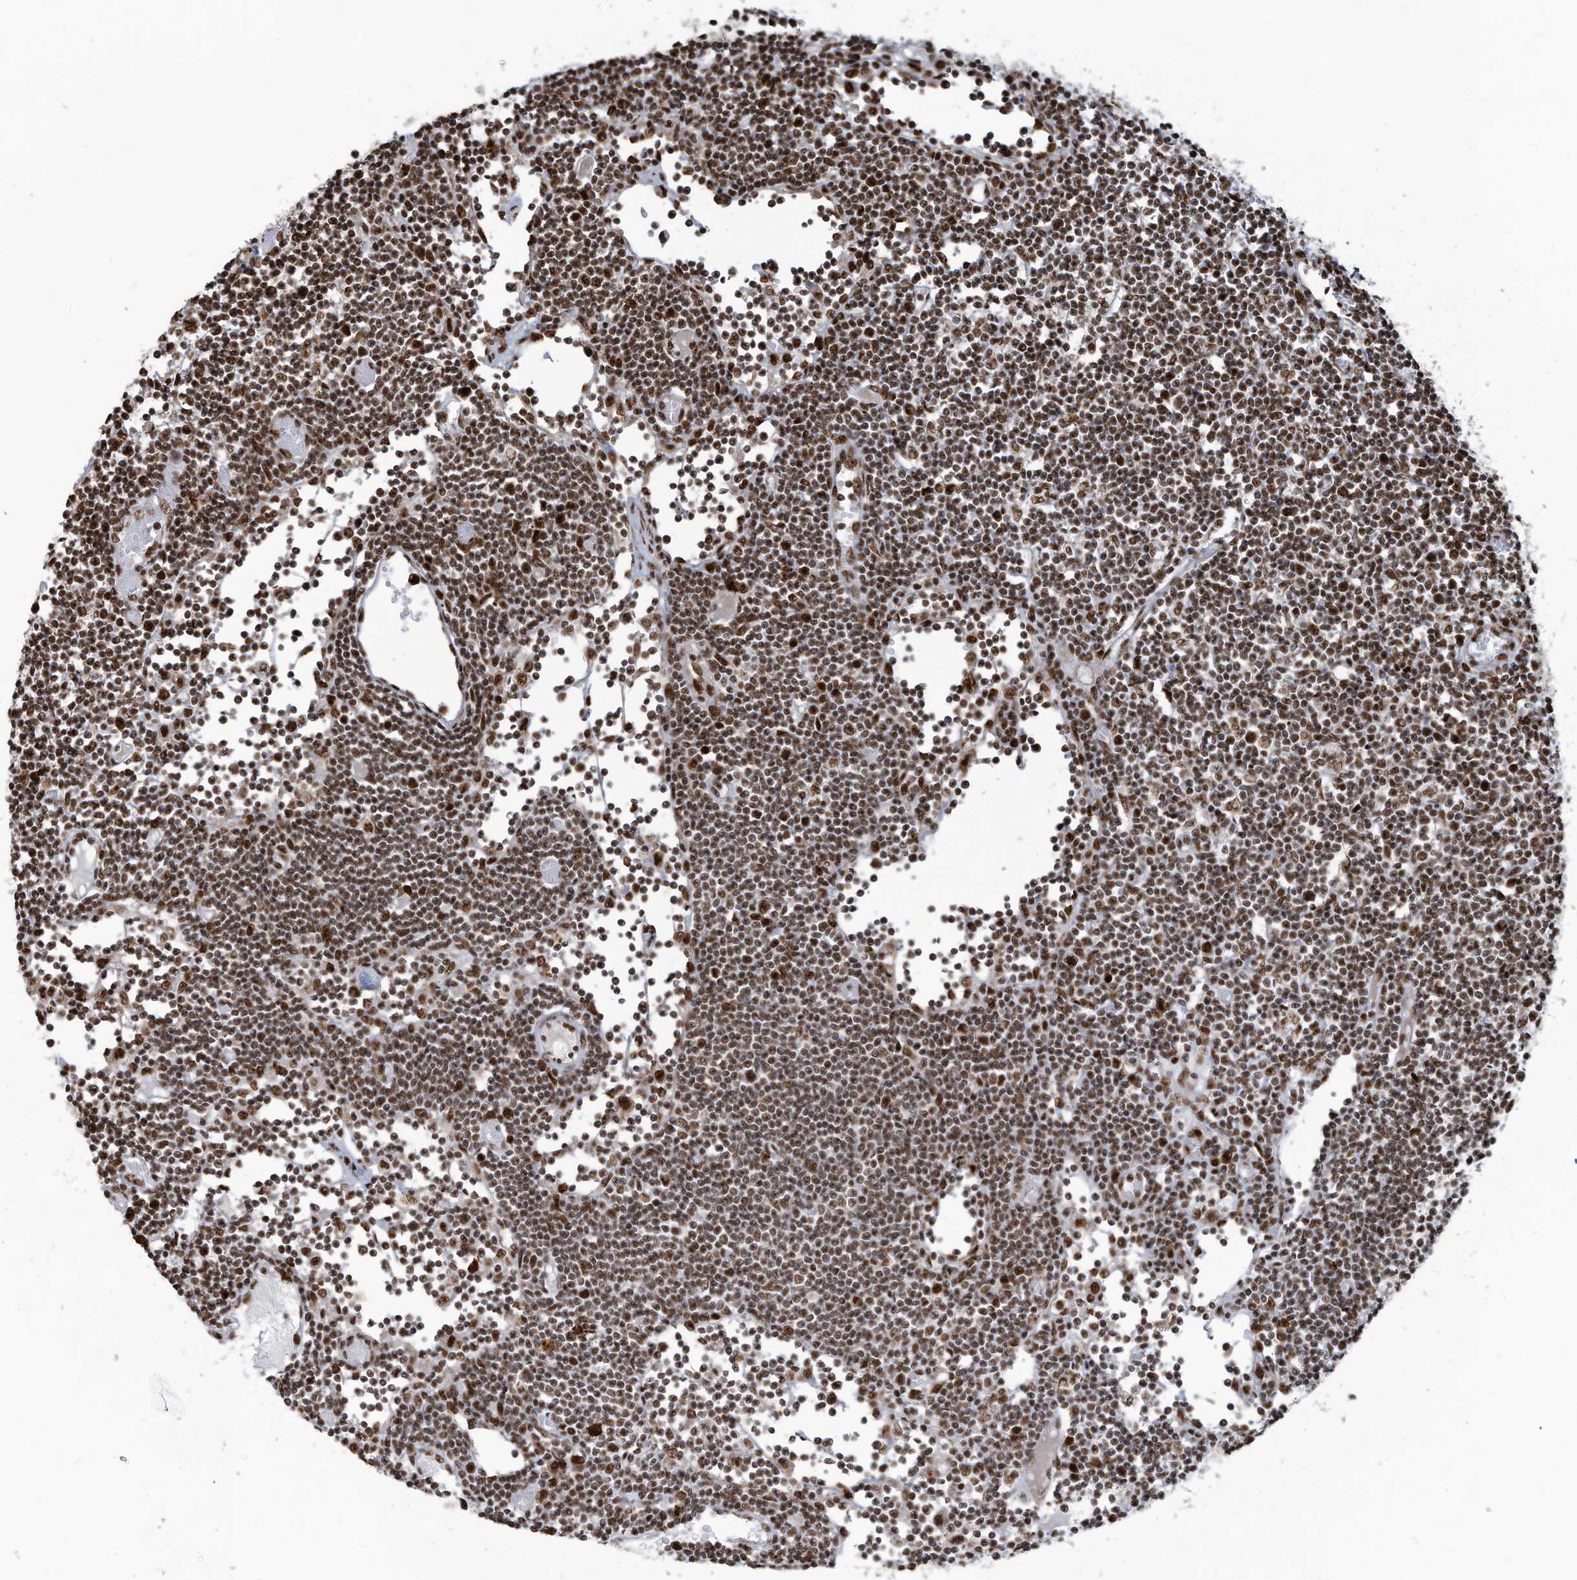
{"staining": {"intensity": "moderate", "quantity": ">75%", "location": "nuclear"}, "tissue": "lymph node", "cell_type": "Germinal center cells", "image_type": "normal", "snomed": [{"axis": "morphology", "description": "Normal tissue, NOS"}, {"axis": "topography", "description": "Lymph node"}], "caption": "Protein staining exhibits moderate nuclear positivity in about >75% of germinal center cells in unremarkable lymph node. Using DAB (3,3'-diaminobenzidine) (brown) and hematoxylin (blue) stains, captured at high magnification using brightfield microscopy.", "gene": "LBH", "patient": {"sex": "female", "age": 11}}